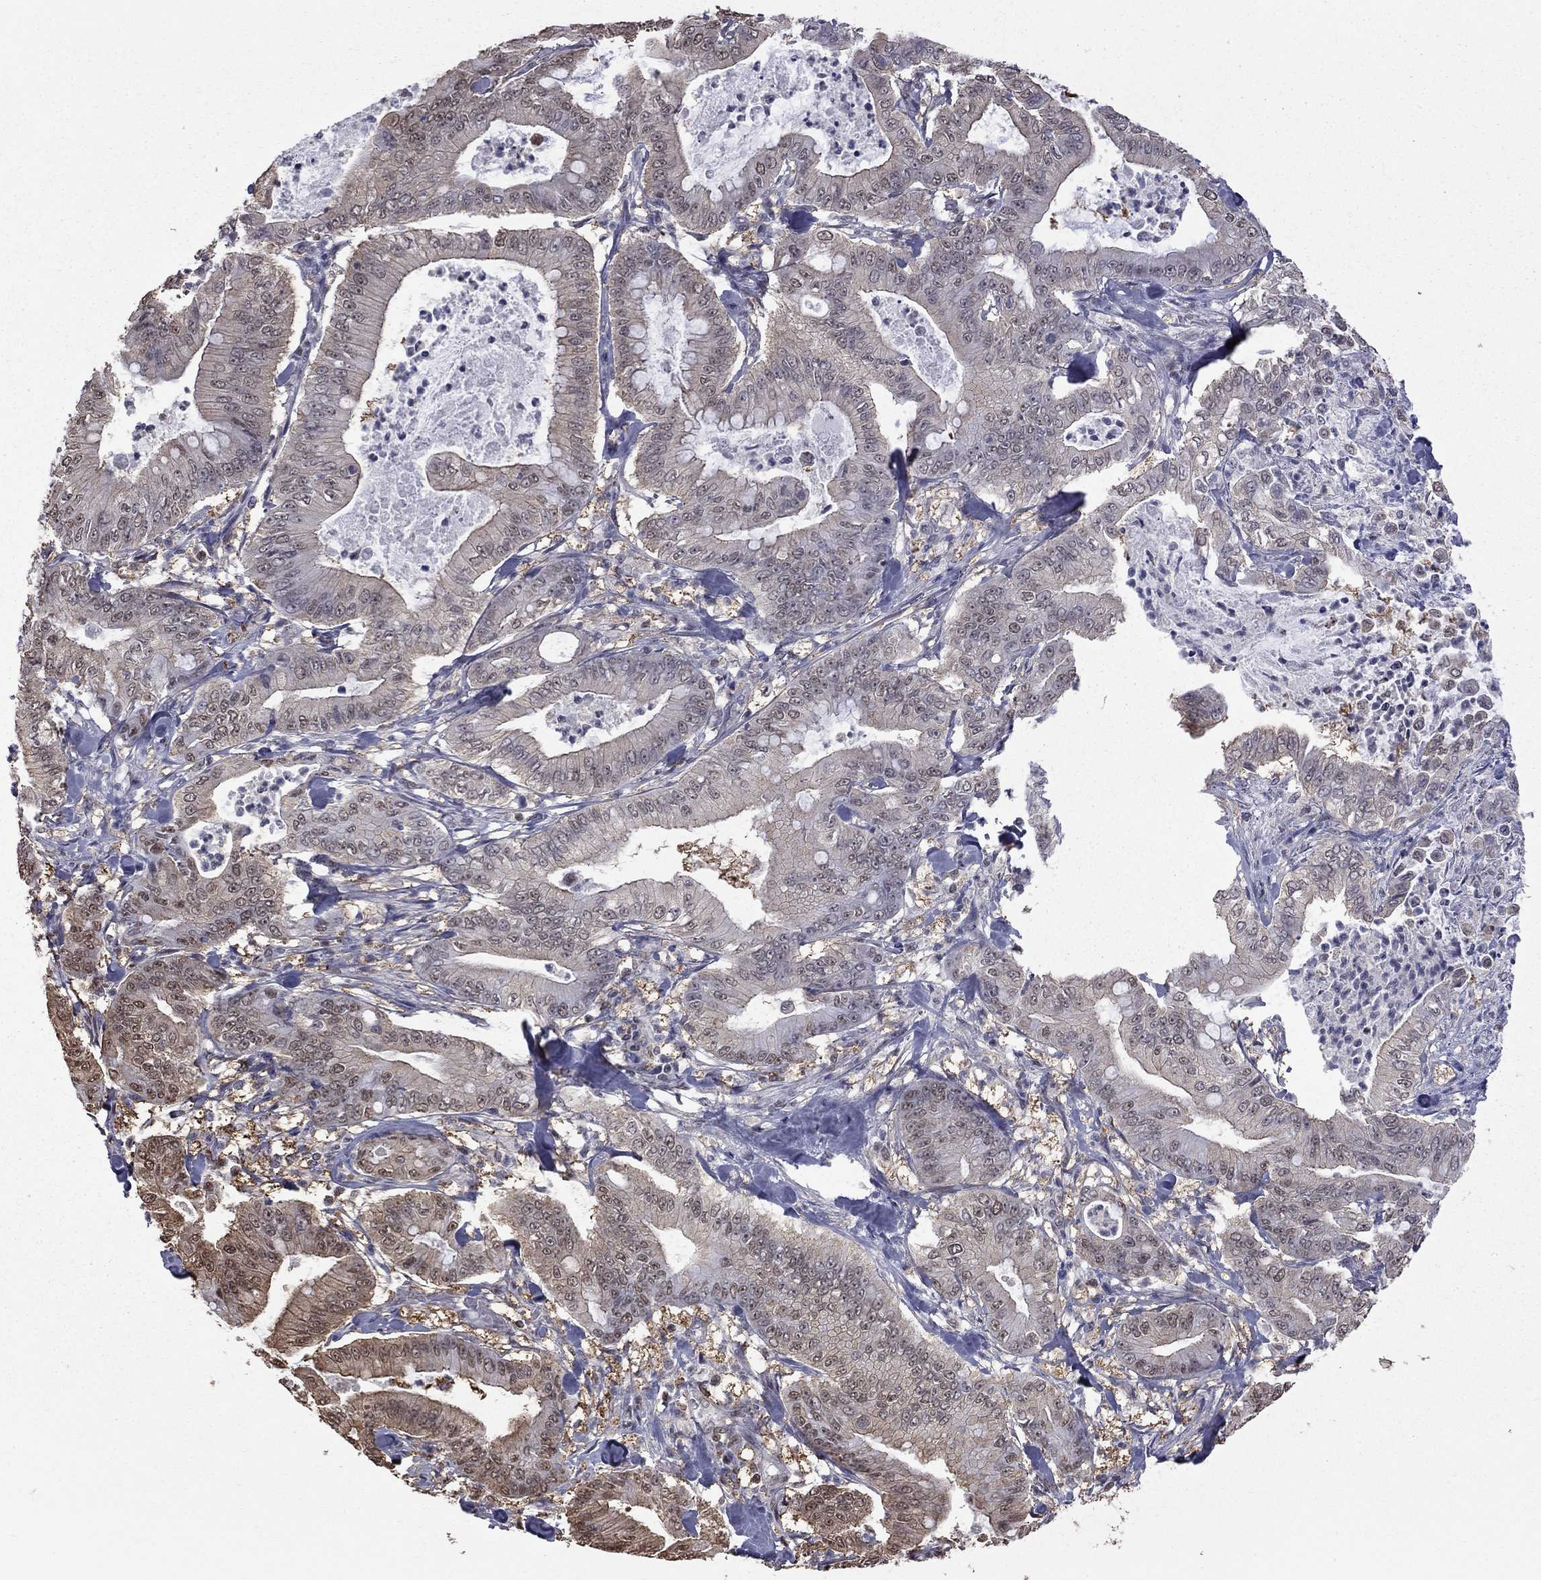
{"staining": {"intensity": "moderate", "quantity": "<25%", "location": "cytoplasmic/membranous"}, "tissue": "pancreatic cancer", "cell_type": "Tumor cells", "image_type": "cancer", "snomed": [{"axis": "morphology", "description": "Adenocarcinoma, NOS"}, {"axis": "topography", "description": "Pancreas"}], "caption": "Adenocarcinoma (pancreatic) stained with a brown dye demonstrates moderate cytoplasmic/membranous positive expression in approximately <25% of tumor cells.", "gene": "RFWD3", "patient": {"sex": "male", "age": 71}}